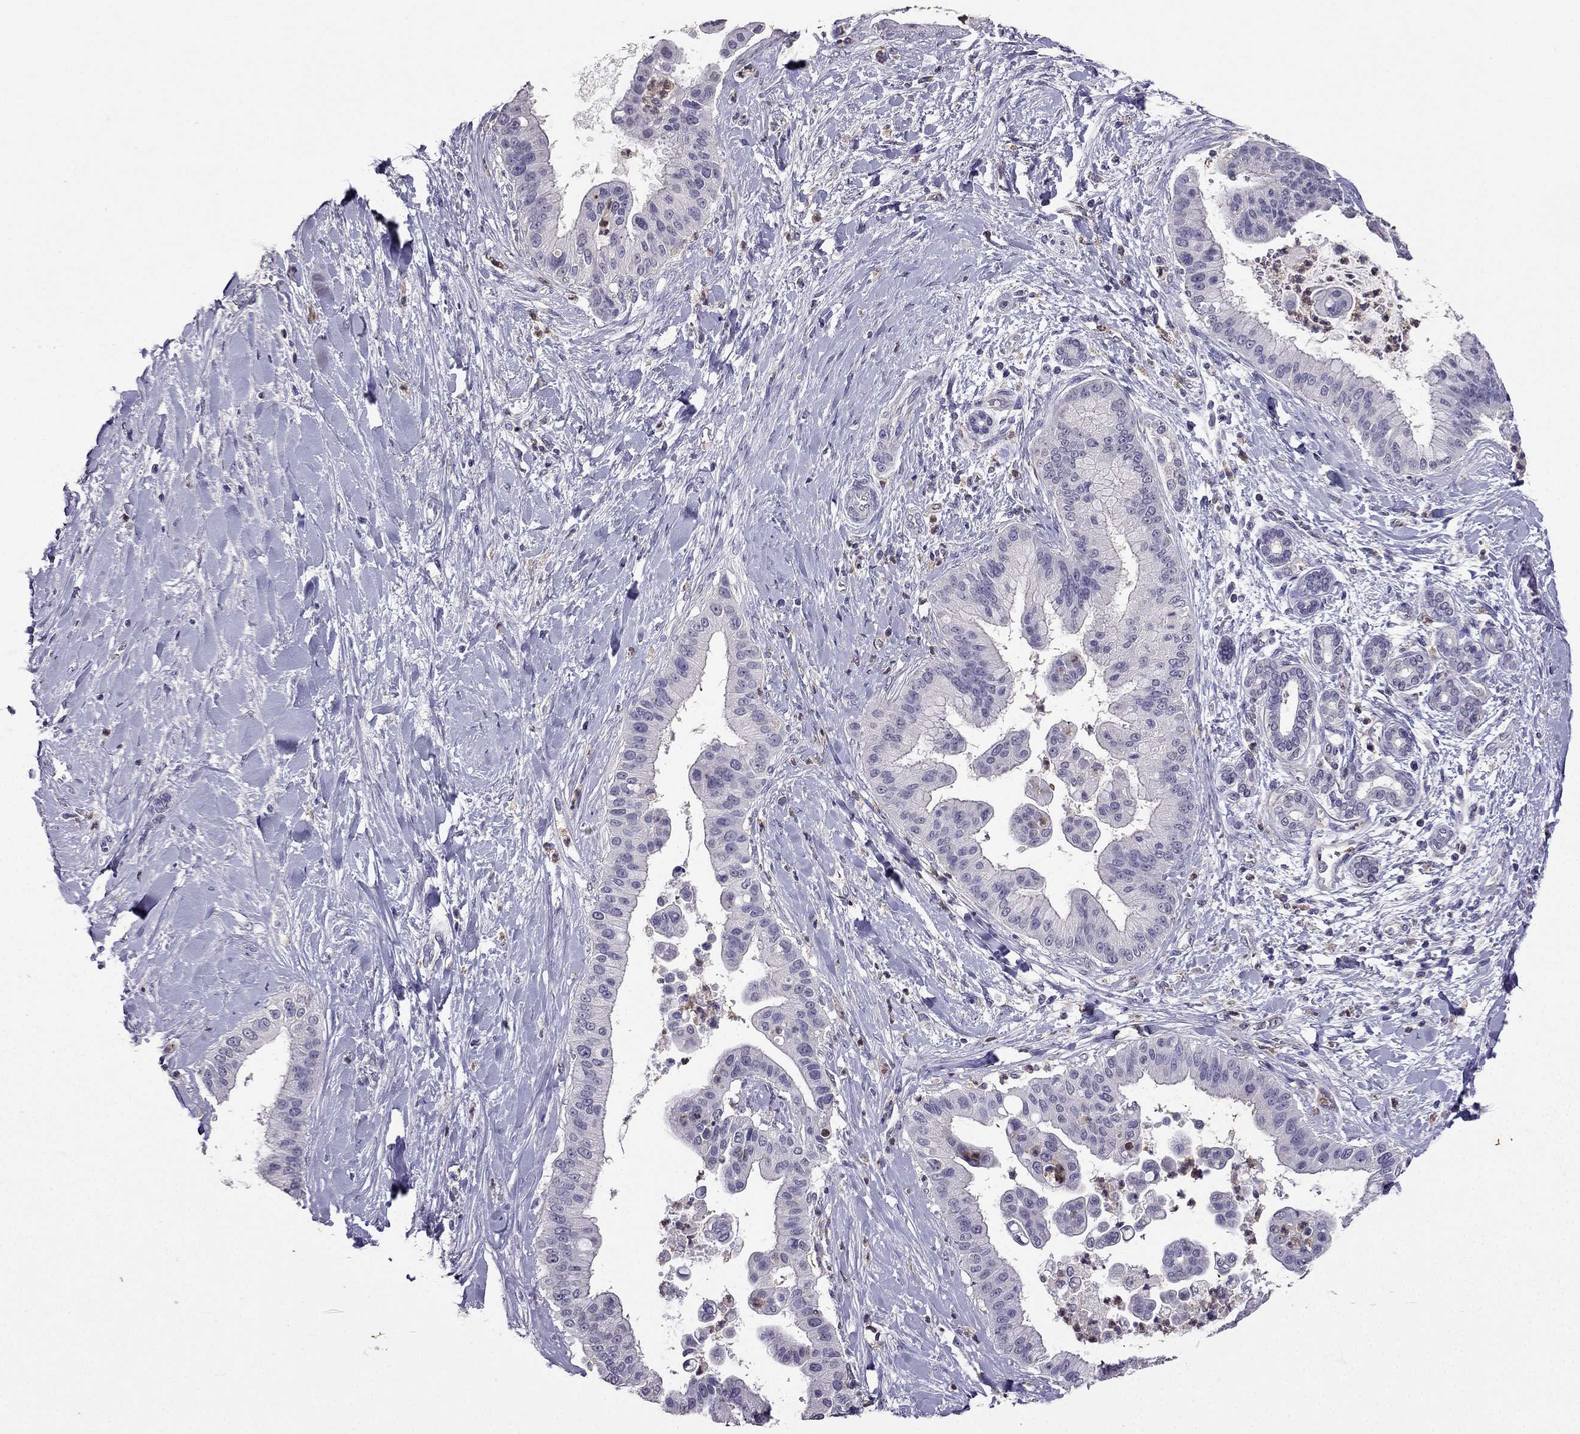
{"staining": {"intensity": "negative", "quantity": "none", "location": "none"}, "tissue": "liver cancer", "cell_type": "Tumor cells", "image_type": "cancer", "snomed": [{"axis": "morphology", "description": "Cholangiocarcinoma"}, {"axis": "topography", "description": "Liver"}], "caption": "Image shows no significant protein positivity in tumor cells of liver cancer (cholangiocarcinoma).", "gene": "RFLNB", "patient": {"sex": "female", "age": 54}}